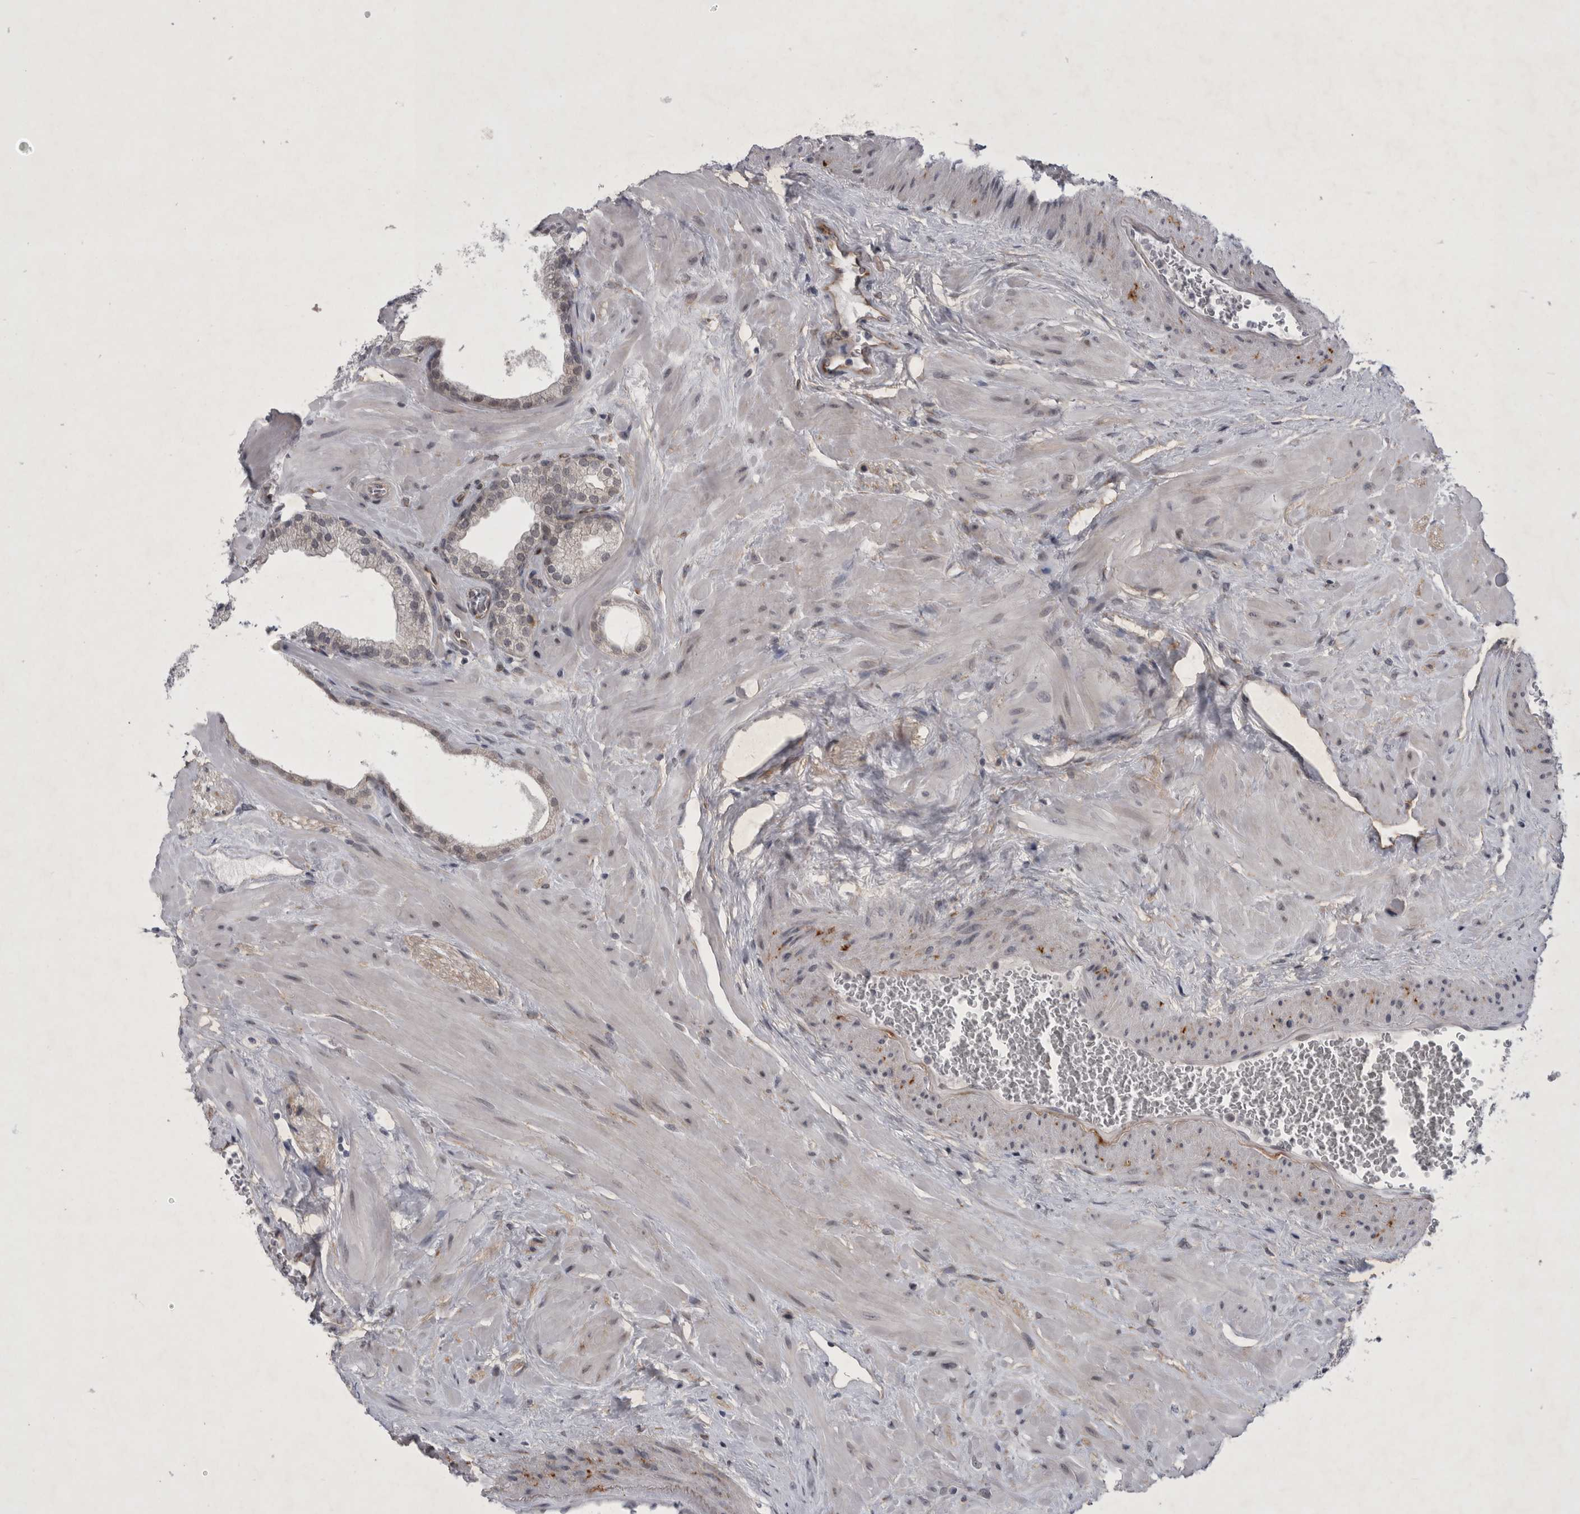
{"staining": {"intensity": "weak", "quantity": "25%-75%", "location": "cytoplasmic/membranous"}, "tissue": "prostate", "cell_type": "Glandular cells", "image_type": "normal", "snomed": [{"axis": "morphology", "description": "Normal tissue, NOS"}, {"axis": "morphology", "description": "Urothelial carcinoma, Low grade"}, {"axis": "topography", "description": "Urinary bladder"}, {"axis": "topography", "description": "Prostate"}], "caption": "A high-resolution image shows immunohistochemistry staining of benign prostate, which displays weak cytoplasmic/membranous staining in about 25%-75% of glandular cells. (brown staining indicates protein expression, while blue staining denotes nuclei).", "gene": "PARP11", "patient": {"sex": "male", "age": 60}}